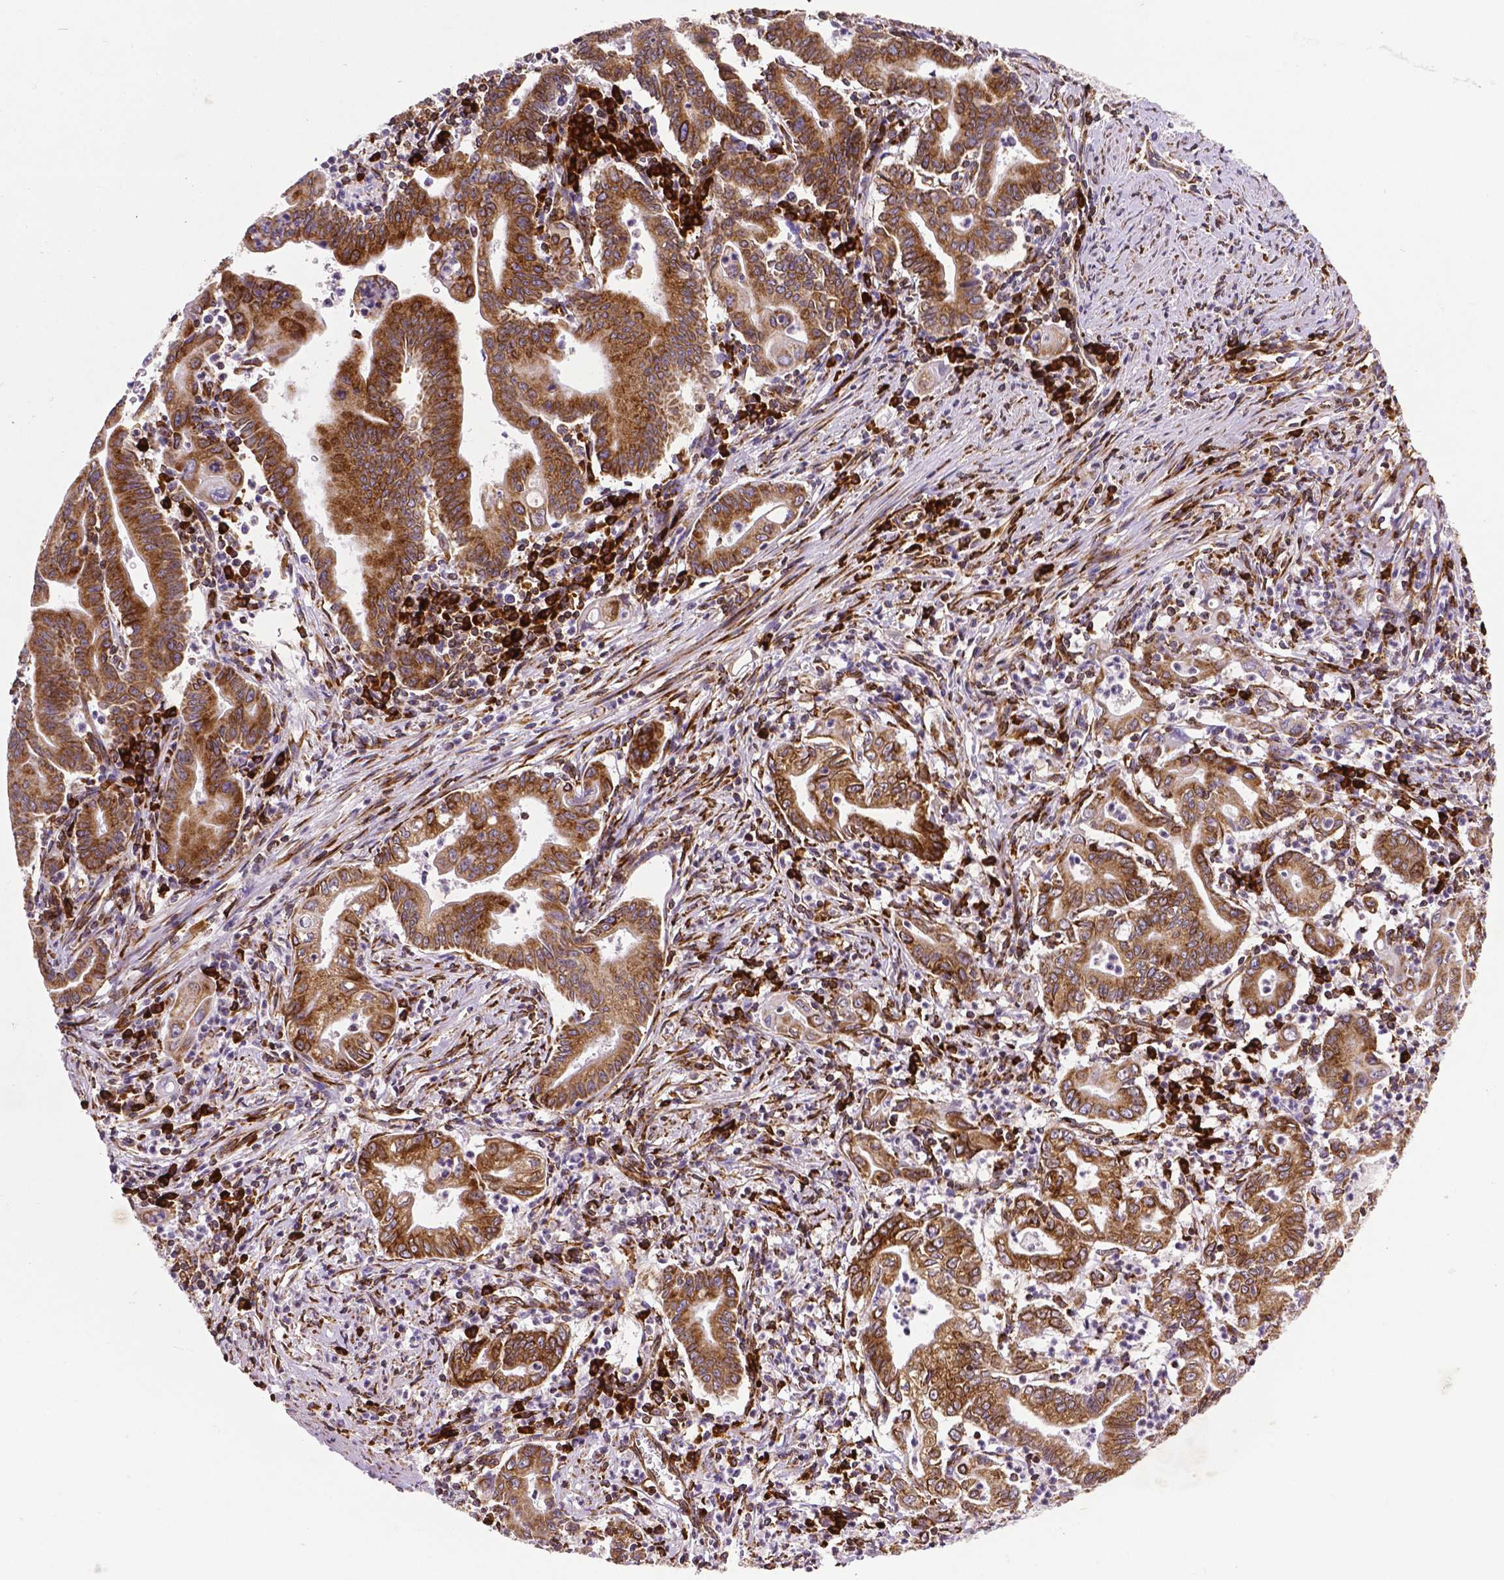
{"staining": {"intensity": "moderate", "quantity": ">75%", "location": "cytoplasmic/membranous"}, "tissue": "stomach cancer", "cell_type": "Tumor cells", "image_type": "cancer", "snomed": [{"axis": "morphology", "description": "Adenocarcinoma, NOS"}, {"axis": "topography", "description": "Stomach, upper"}], "caption": "Moderate cytoplasmic/membranous protein staining is identified in approximately >75% of tumor cells in stomach adenocarcinoma. The staining was performed using DAB (3,3'-diaminobenzidine) to visualize the protein expression in brown, while the nuclei were stained in blue with hematoxylin (Magnification: 20x).", "gene": "MTDH", "patient": {"sex": "female", "age": 79}}